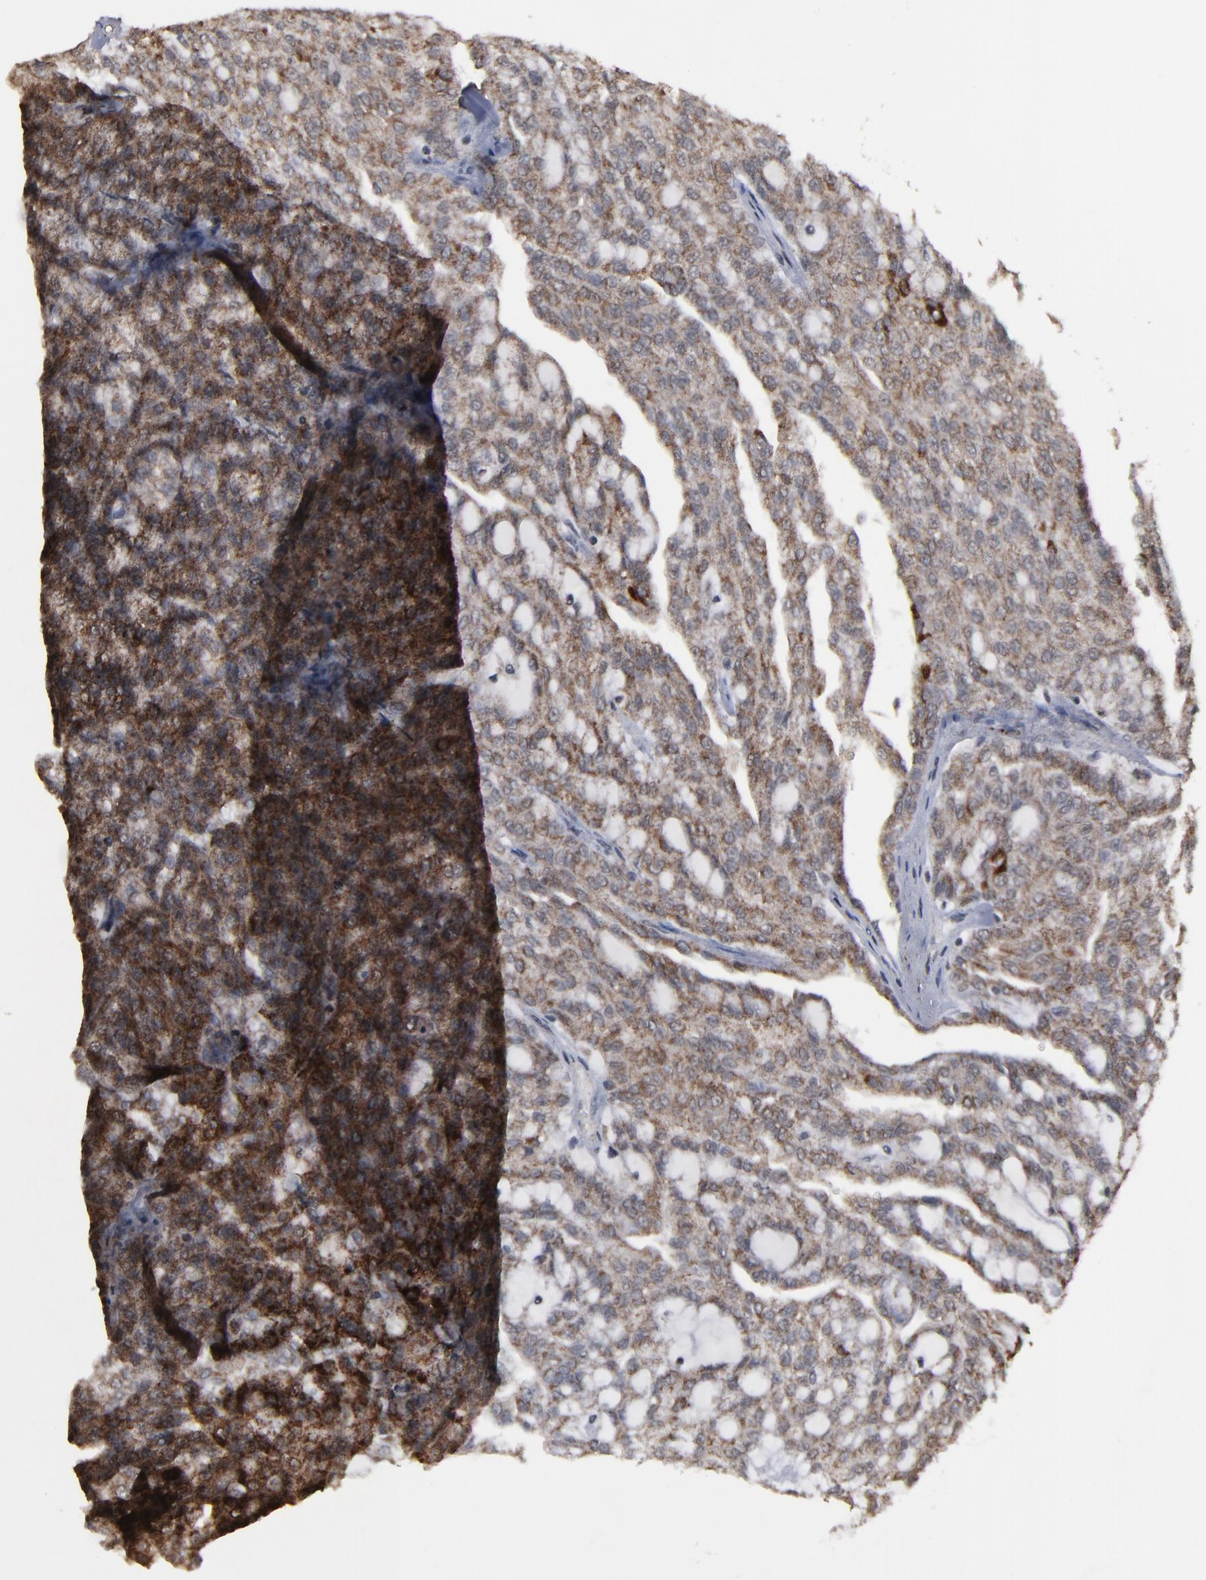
{"staining": {"intensity": "moderate", "quantity": ">75%", "location": "cytoplasmic/membranous"}, "tissue": "renal cancer", "cell_type": "Tumor cells", "image_type": "cancer", "snomed": [{"axis": "morphology", "description": "Adenocarcinoma, NOS"}, {"axis": "topography", "description": "Kidney"}], "caption": "Immunohistochemical staining of adenocarcinoma (renal) shows medium levels of moderate cytoplasmic/membranous protein expression in about >75% of tumor cells.", "gene": "BNIP3", "patient": {"sex": "male", "age": 63}}